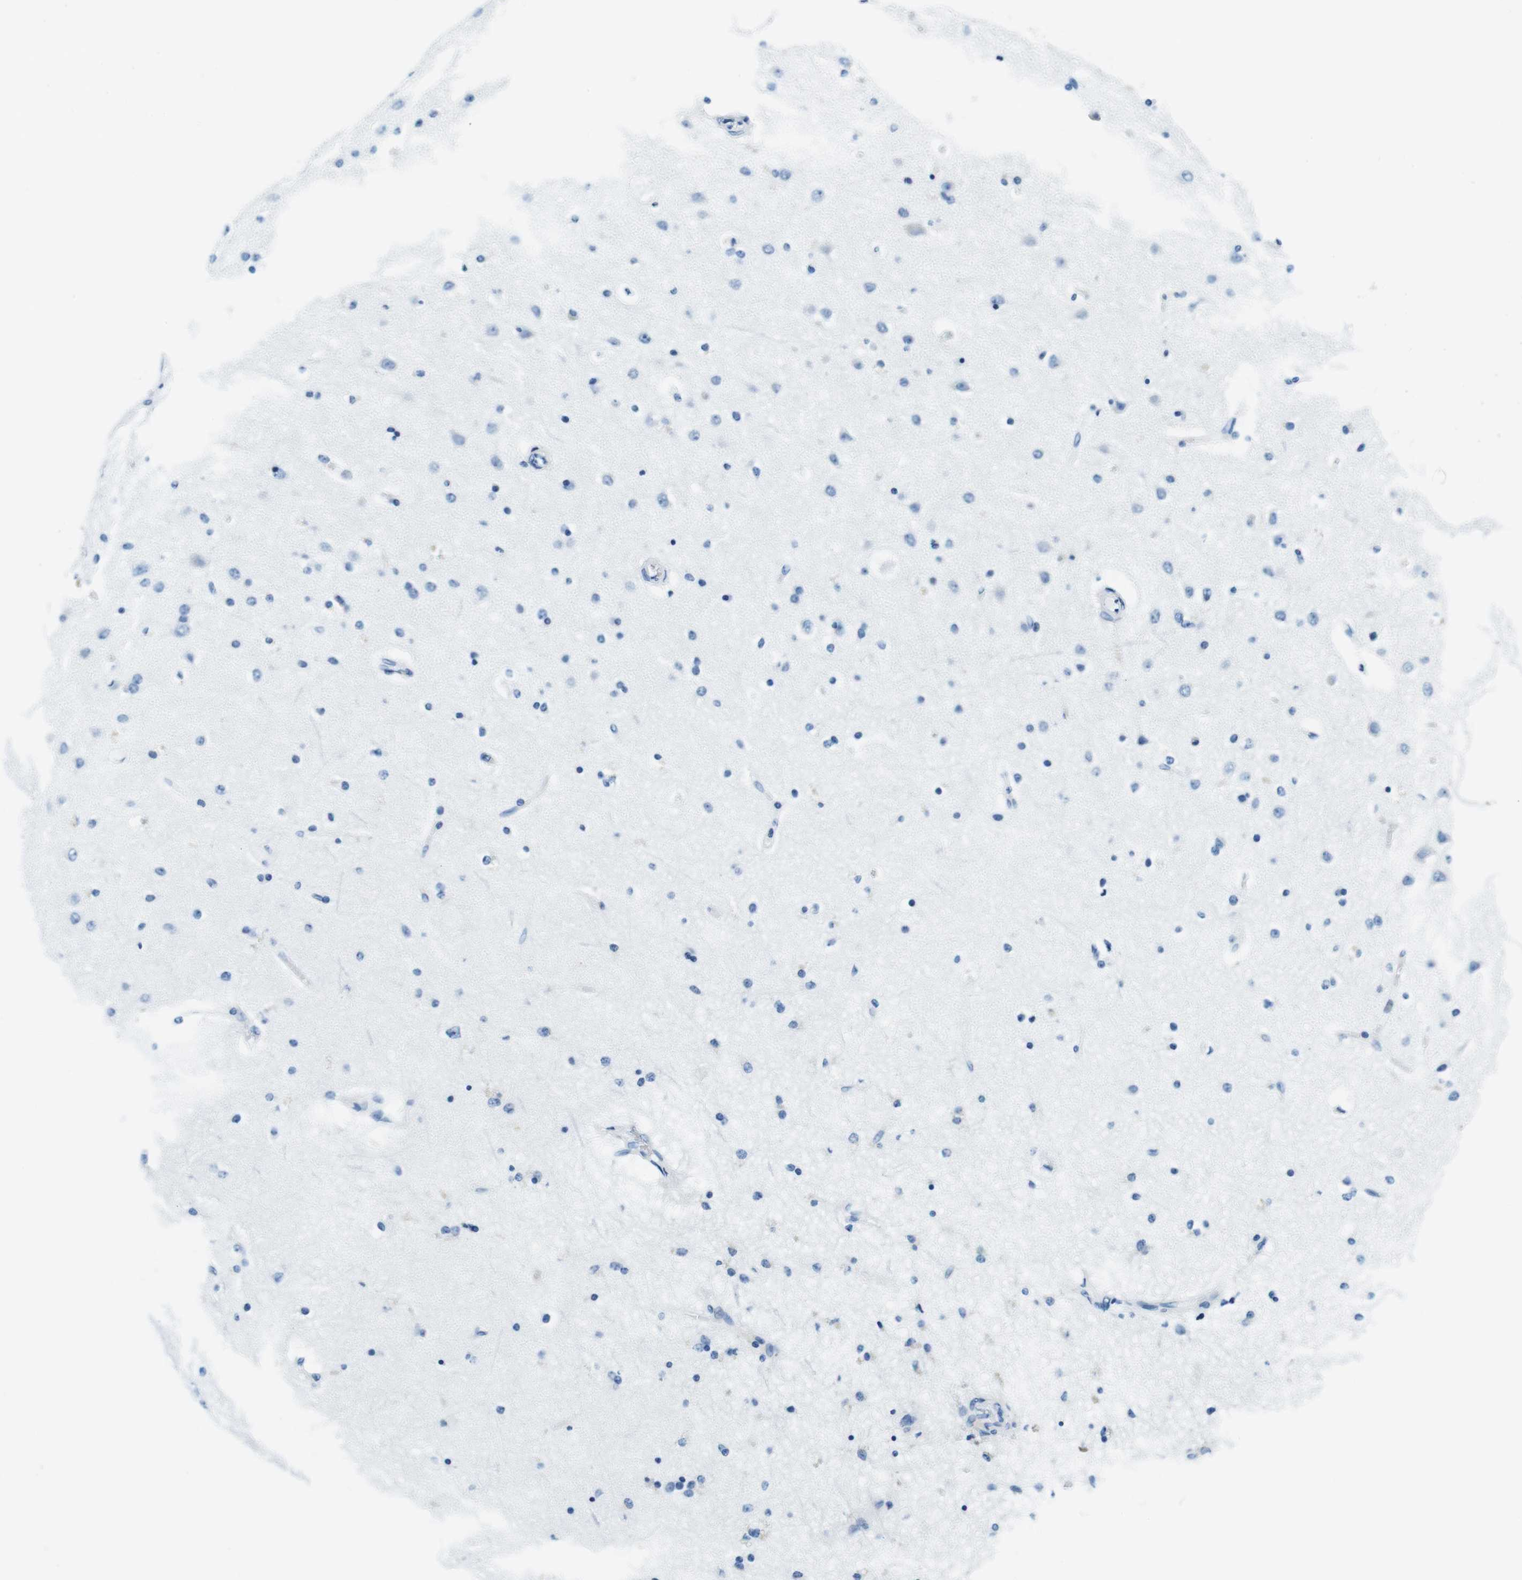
{"staining": {"intensity": "negative", "quantity": "none", "location": "none"}, "tissue": "cerebral cortex", "cell_type": "Endothelial cells", "image_type": "normal", "snomed": [{"axis": "morphology", "description": "Normal tissue, NOS"}, {"axis": "topography", "description": "Cerebral cortex"}], "caption": "A micrograph of cerebral cortex stained for a protein demonstrates no brown staining in endothelial cells. Brightfield microscopy of immunohistochemistry stained with DAB (brown) and hematoxylin (blue), captured at high magnification.", "gene": "HLA", "patient": {"sex": "female", "age": 54}}